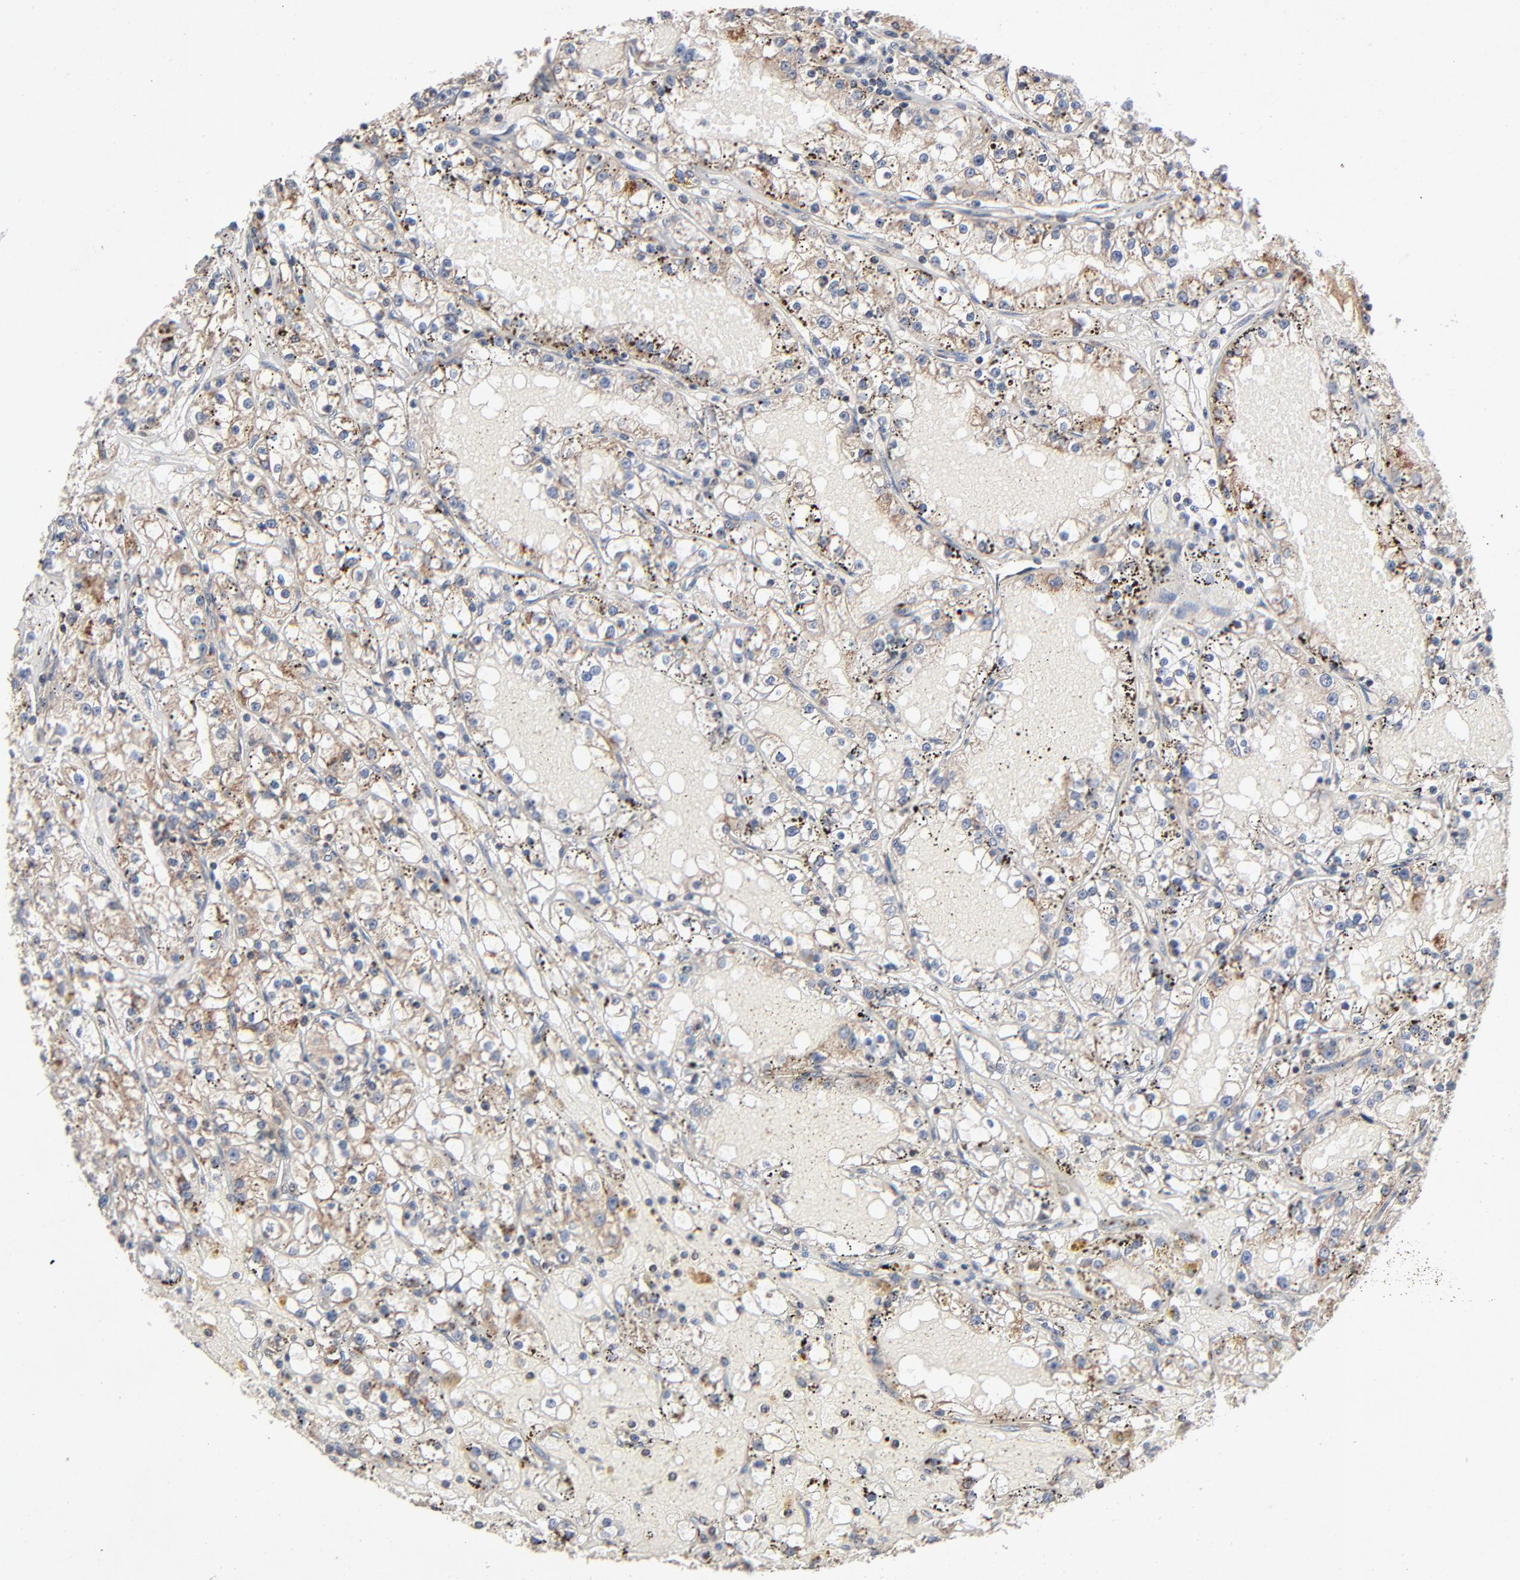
{"staining": {"intensity": "moderate", "quantity": "25%-75%", "location": "cytoplasmic/membranous"}, "tissue": "renal cancer", "cell_type": "Tumor cells", "image_type": "cancer", "snomed": [{"axis": "morphology", "description": "Adenocarcinoma, NOS"}, {"axis": "topography", "description": "Kidney"}], "caption": "The histopathology image shows a brown stain indicating the presence of a protein in the cytoplasmic/membranous of tumor cells in adenocarcinoma (renal).", "gene": "ABLIM3", "patient": {"sex": "male", "age": 56}}